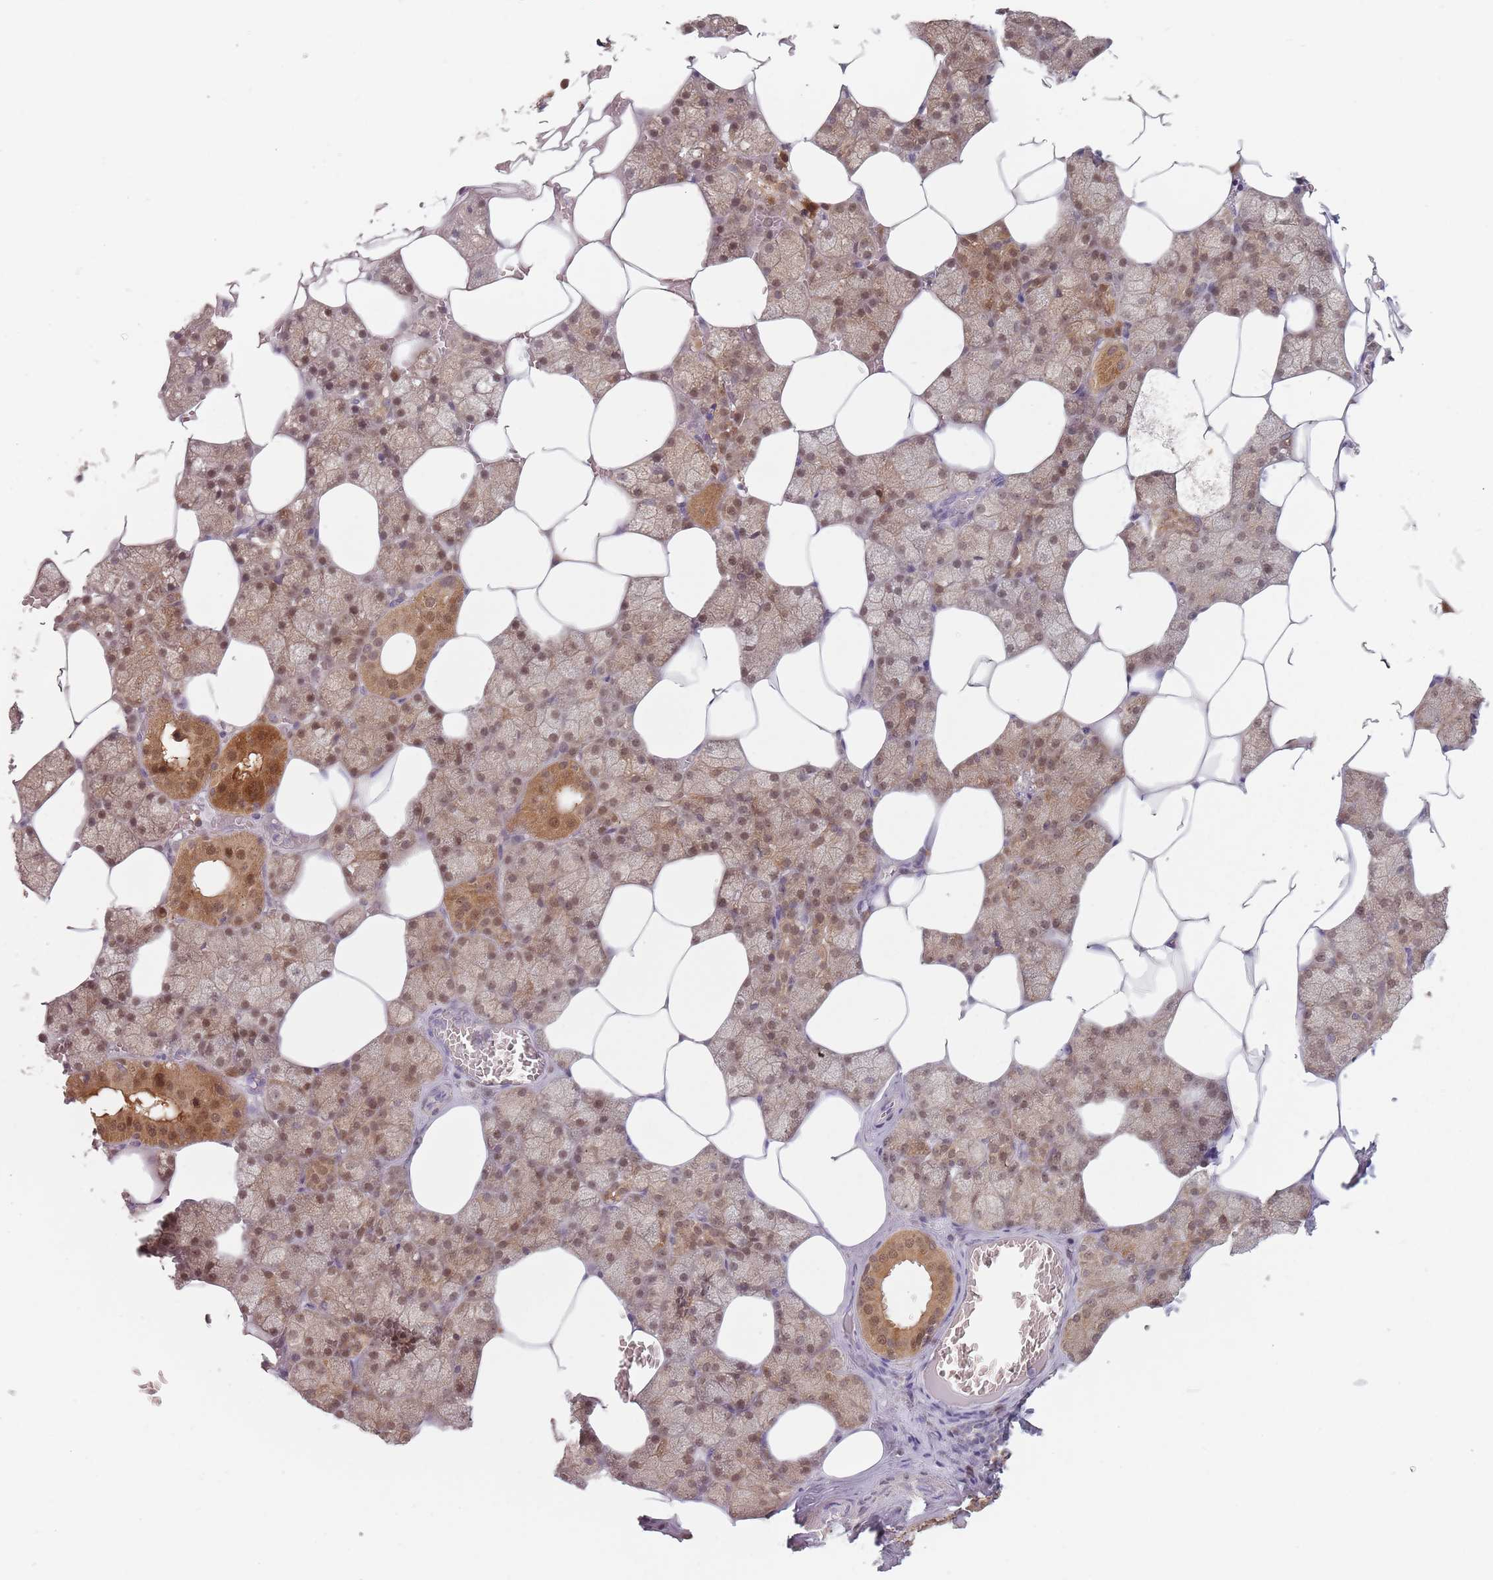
{"staining": {"intensity": "moderate", "quantity": ">75%", "location": "cytoplasmic/membranous,nuclear"}, "tissue": "salivary gland", "cell_type": "Glandular cells", "image_type": "normal", "snomed": [{"axis": "morphology", "description": "Normal tissue, NOS"}, {"axis": "topography", "description": "Salivary gland"}], "caption": "The micrograph reveals immunohistochemical staining of normal salivary gland. There is moderate cytoplasmic/membranous,nuclear expression is identified in approximately >75% of glandular cells.", "gene": "NAXE", "patient": {"sex": "male", "age": 62}}